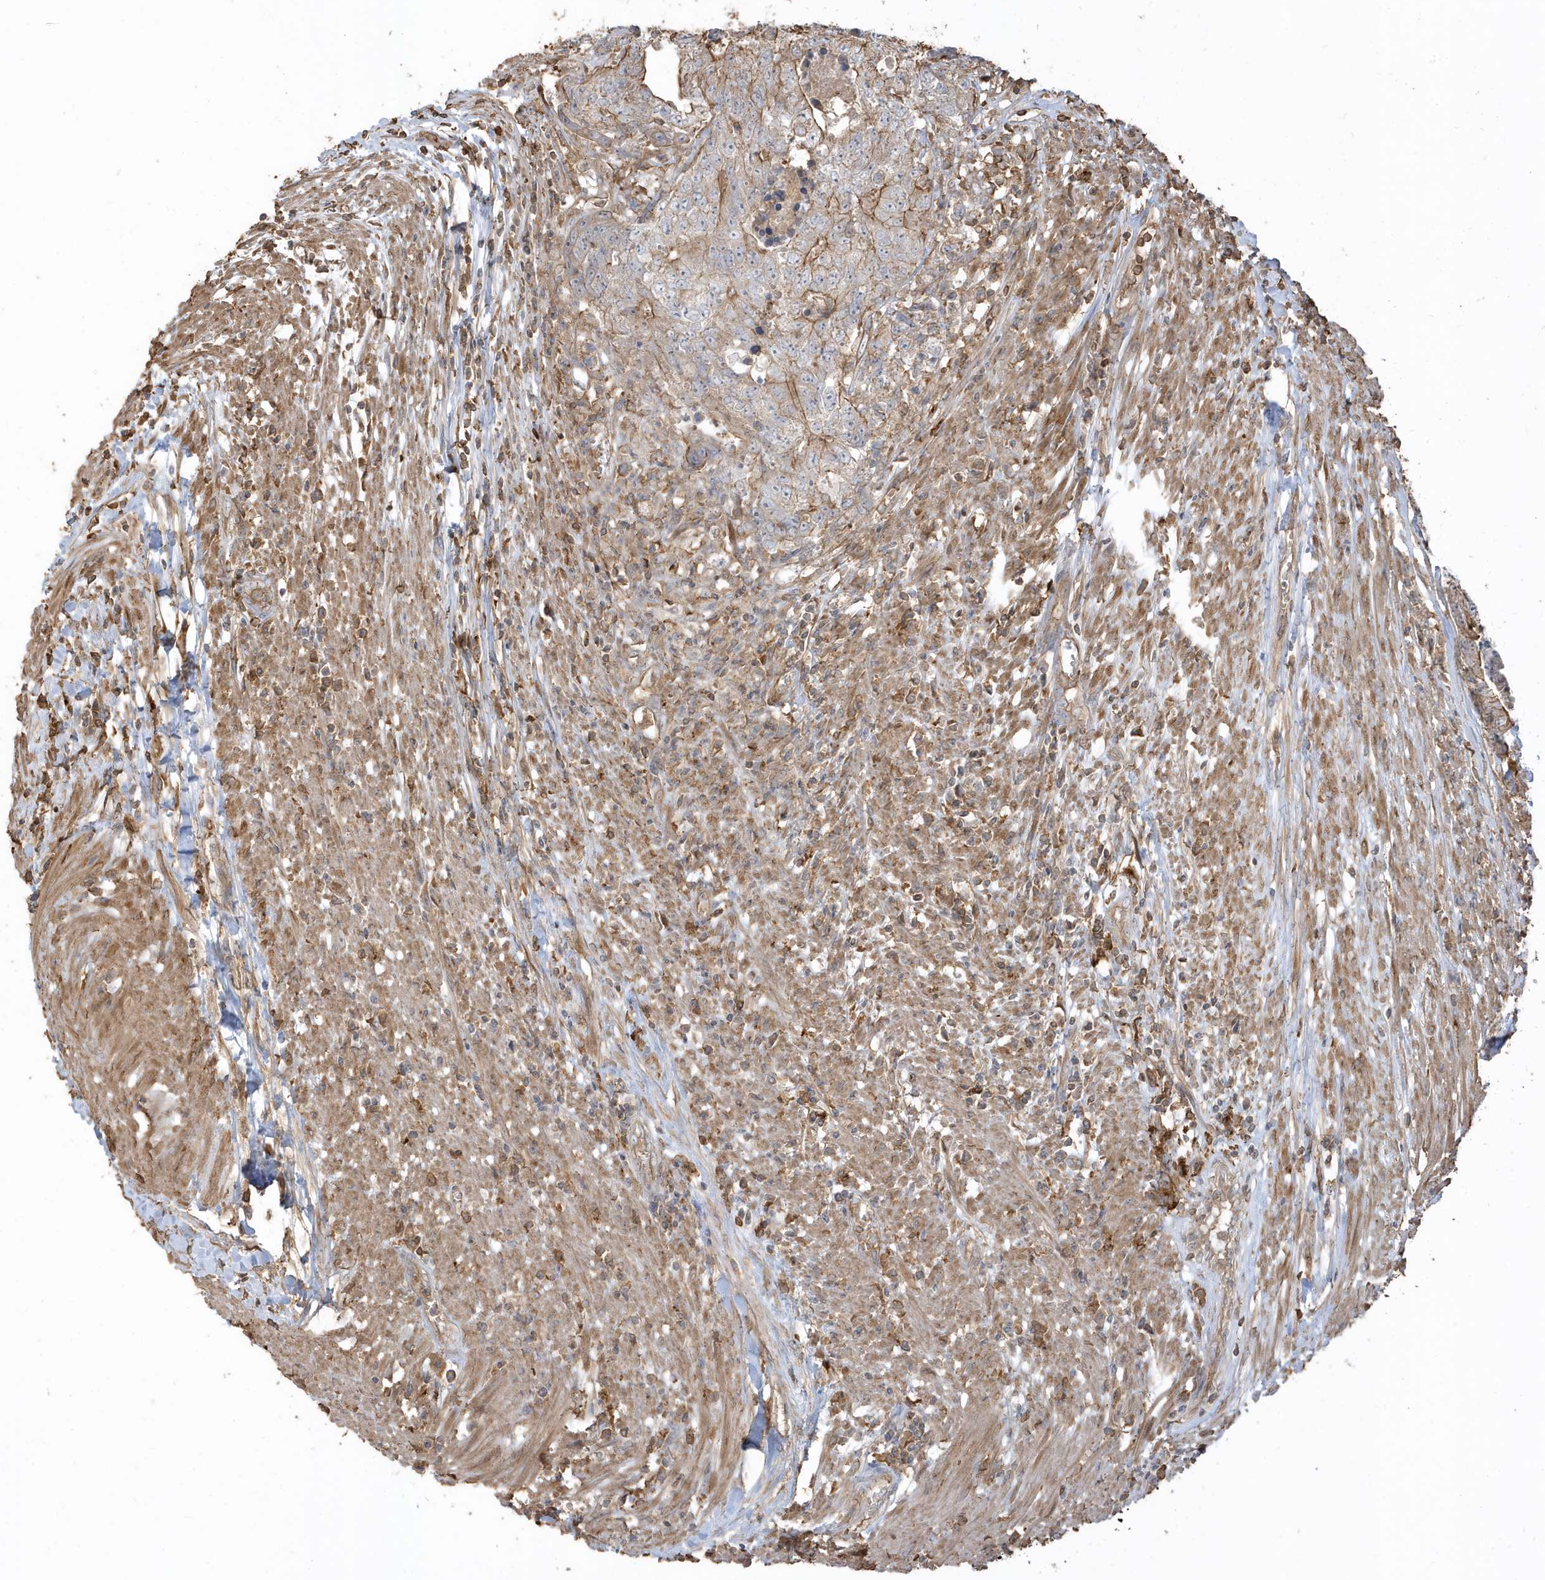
{"staining": {"intensity": "moderate", "quantity": "<25%", "location": "cytoplasmic/membranous"}, "tissue": "colorectal cancer", "cell_type": "Tumor cells", "image_type": "cancer", "snomed": [{"axis": "morphology", "description": "Adenocarcinoma, NOS"}, {"axis": "topography", "description": "Colon"}], "caption": "The histopathology image reveals a brown stain indicating the presence of a protein in the cytoplasmic/membranous of tumor cells in colorectal cancer (adenocarcinoma).", "gene": "ZBTB8A", "patient": {"sex": "female", "age": 67}}